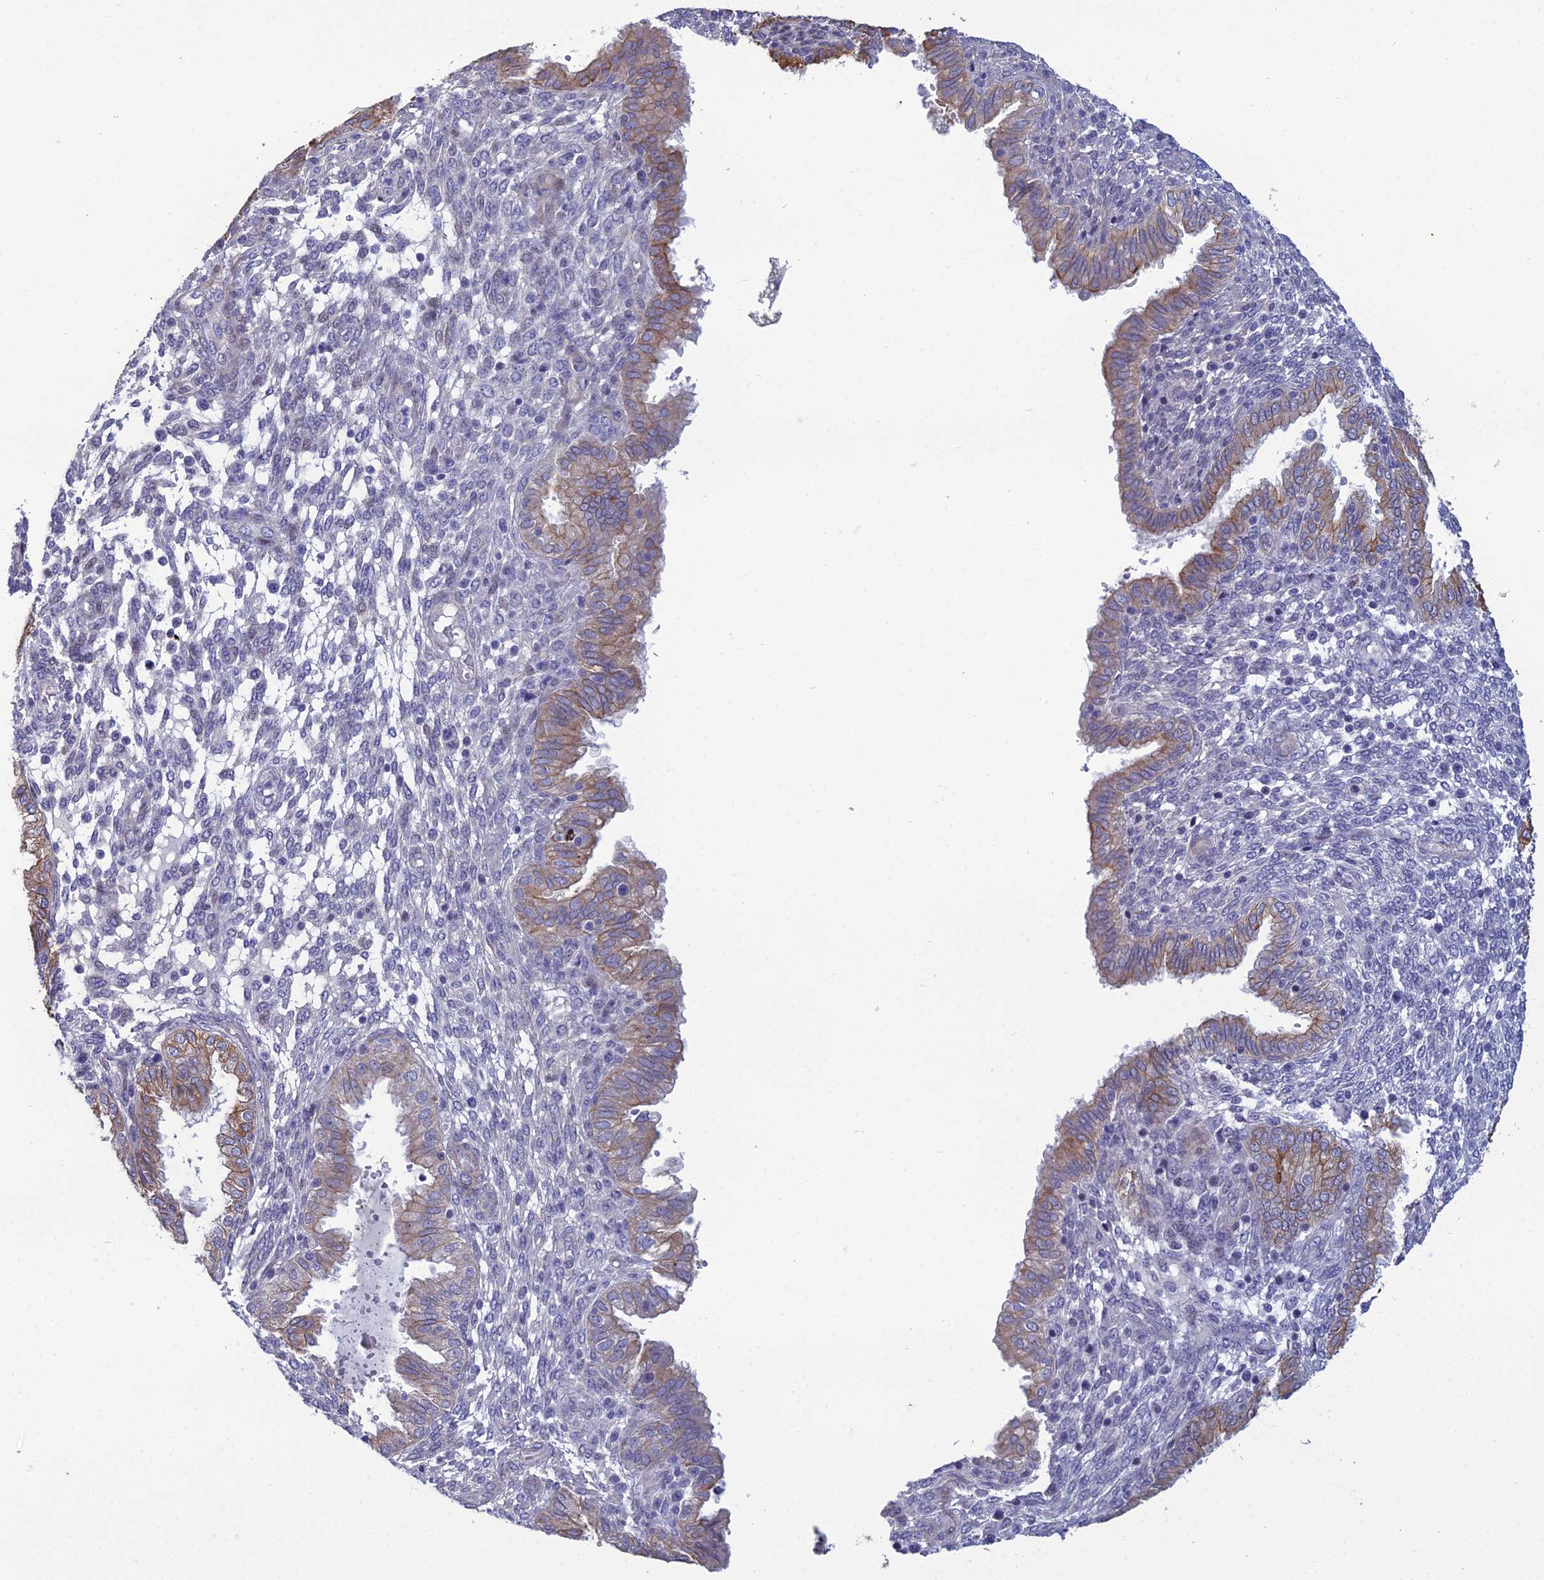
{"staining": {"intensity": "negative", "quantity": "none", "location": "none"}, "tissue": "endometrium", "cell_type": "Cells in endometrial stroma", "image_type": "normal", "snomed": [{"axis": "morphology", "description": "Normal tissue, NOS"}, {"axis": "topography", "description": "Endometrium"}], "caption": "This is a histopathology image of IHC staining of unremarkable endometrium, which shows no positivity in cells in endometrial stroma. (Immunohistochemistry (ihc), brightfield microscopy, high magnification).", "gene": "LZTS2", "patient": {"sex": "female", "age": 33}}